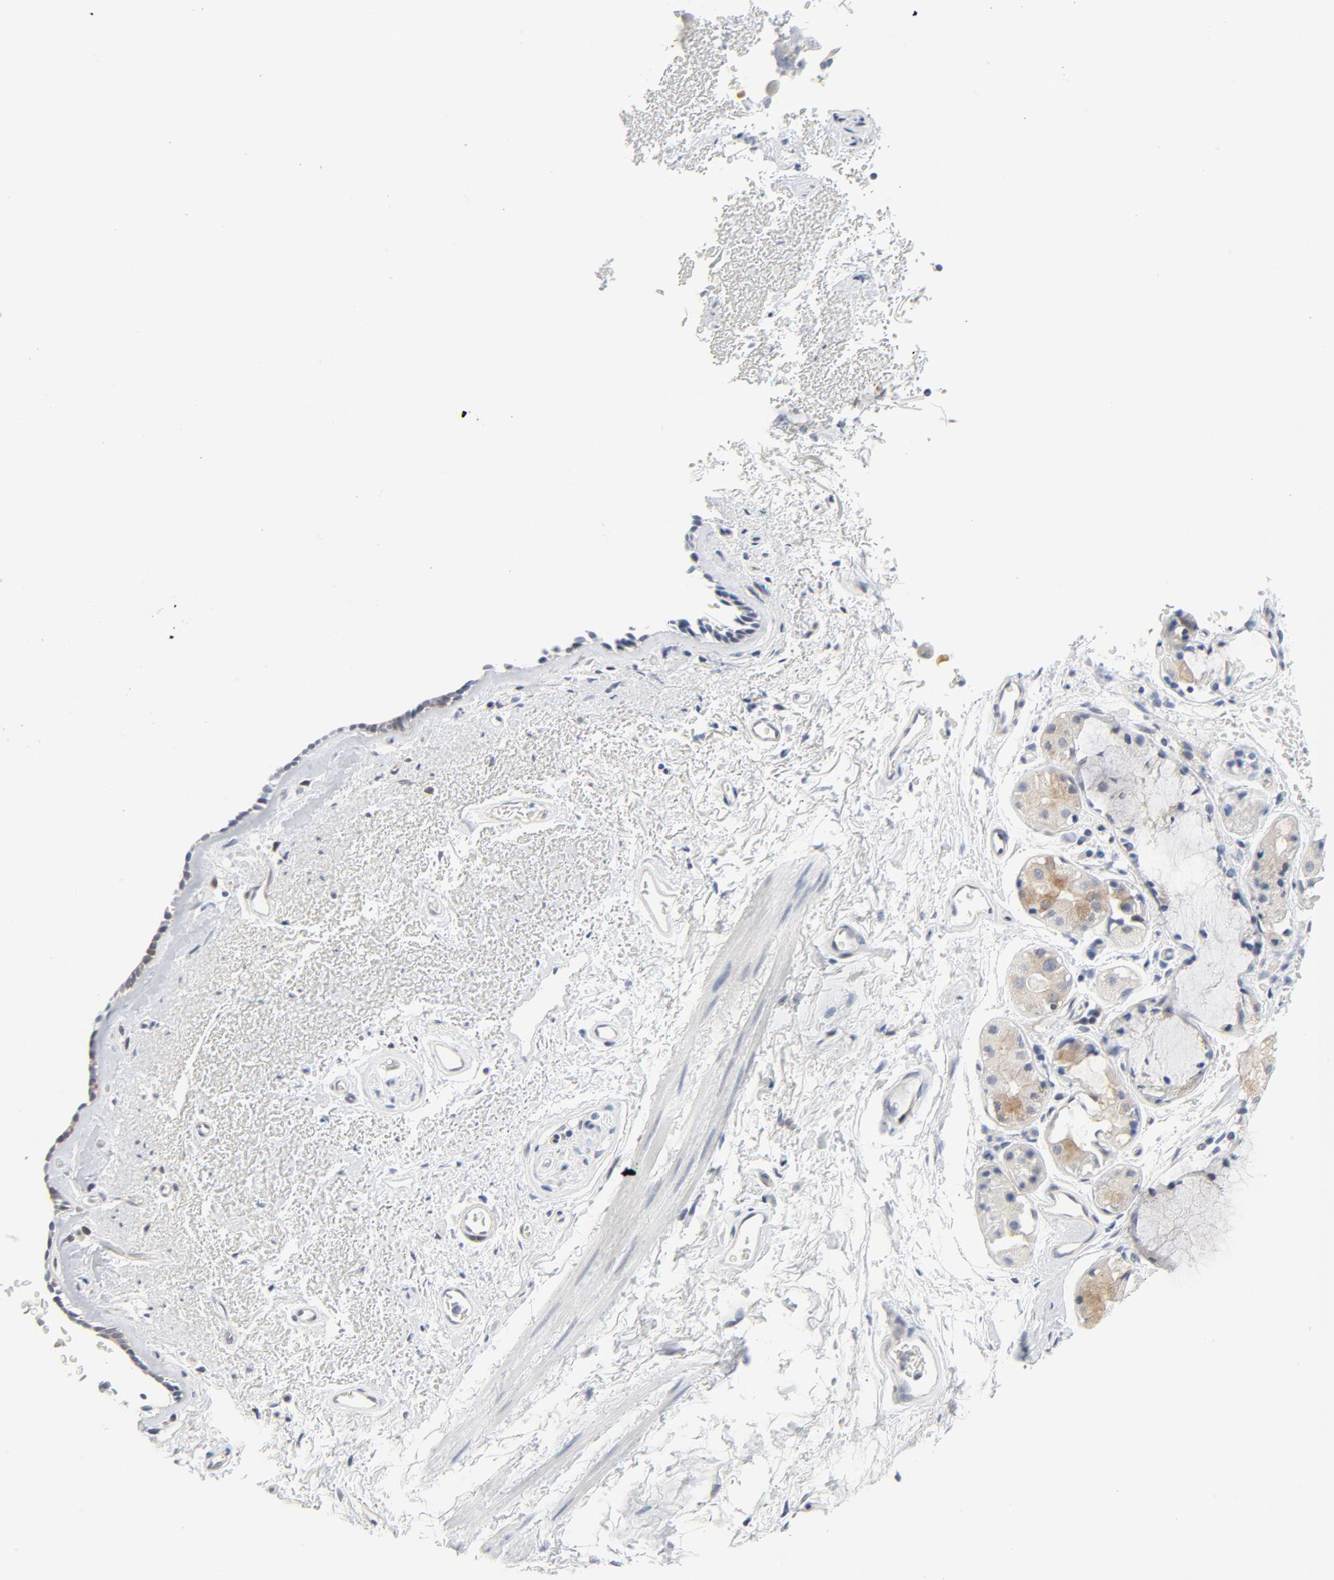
{"staining": {"intensity": "moderate", "quantity": ">75%", "location": "cytoplasmic/membranous"}, "tissue": "bronchus", "cell_type": "Respiratory epithelial cells", "image_type": "normal", "snomed": [{"axis": "morphology", "description": "Normal tissue, NOS"}, {"axis": "morphology", "description": "Adenocarcinoma, NOS"}, {"axis": "topography", "description": "Bronchus"}, {"axis": "topography", "description": "Lung"}], "caption": "Immunohistochemical staining of normal human bronchus shows moderate cytoplasmic/membranous protein expression in approximately >75% of respiratory epithelial cells. (brown staining indicates protein expression, while blue staining denotes nuclei).", "gene": "BAD", "patient": {"sex": "male", "age": 71}}